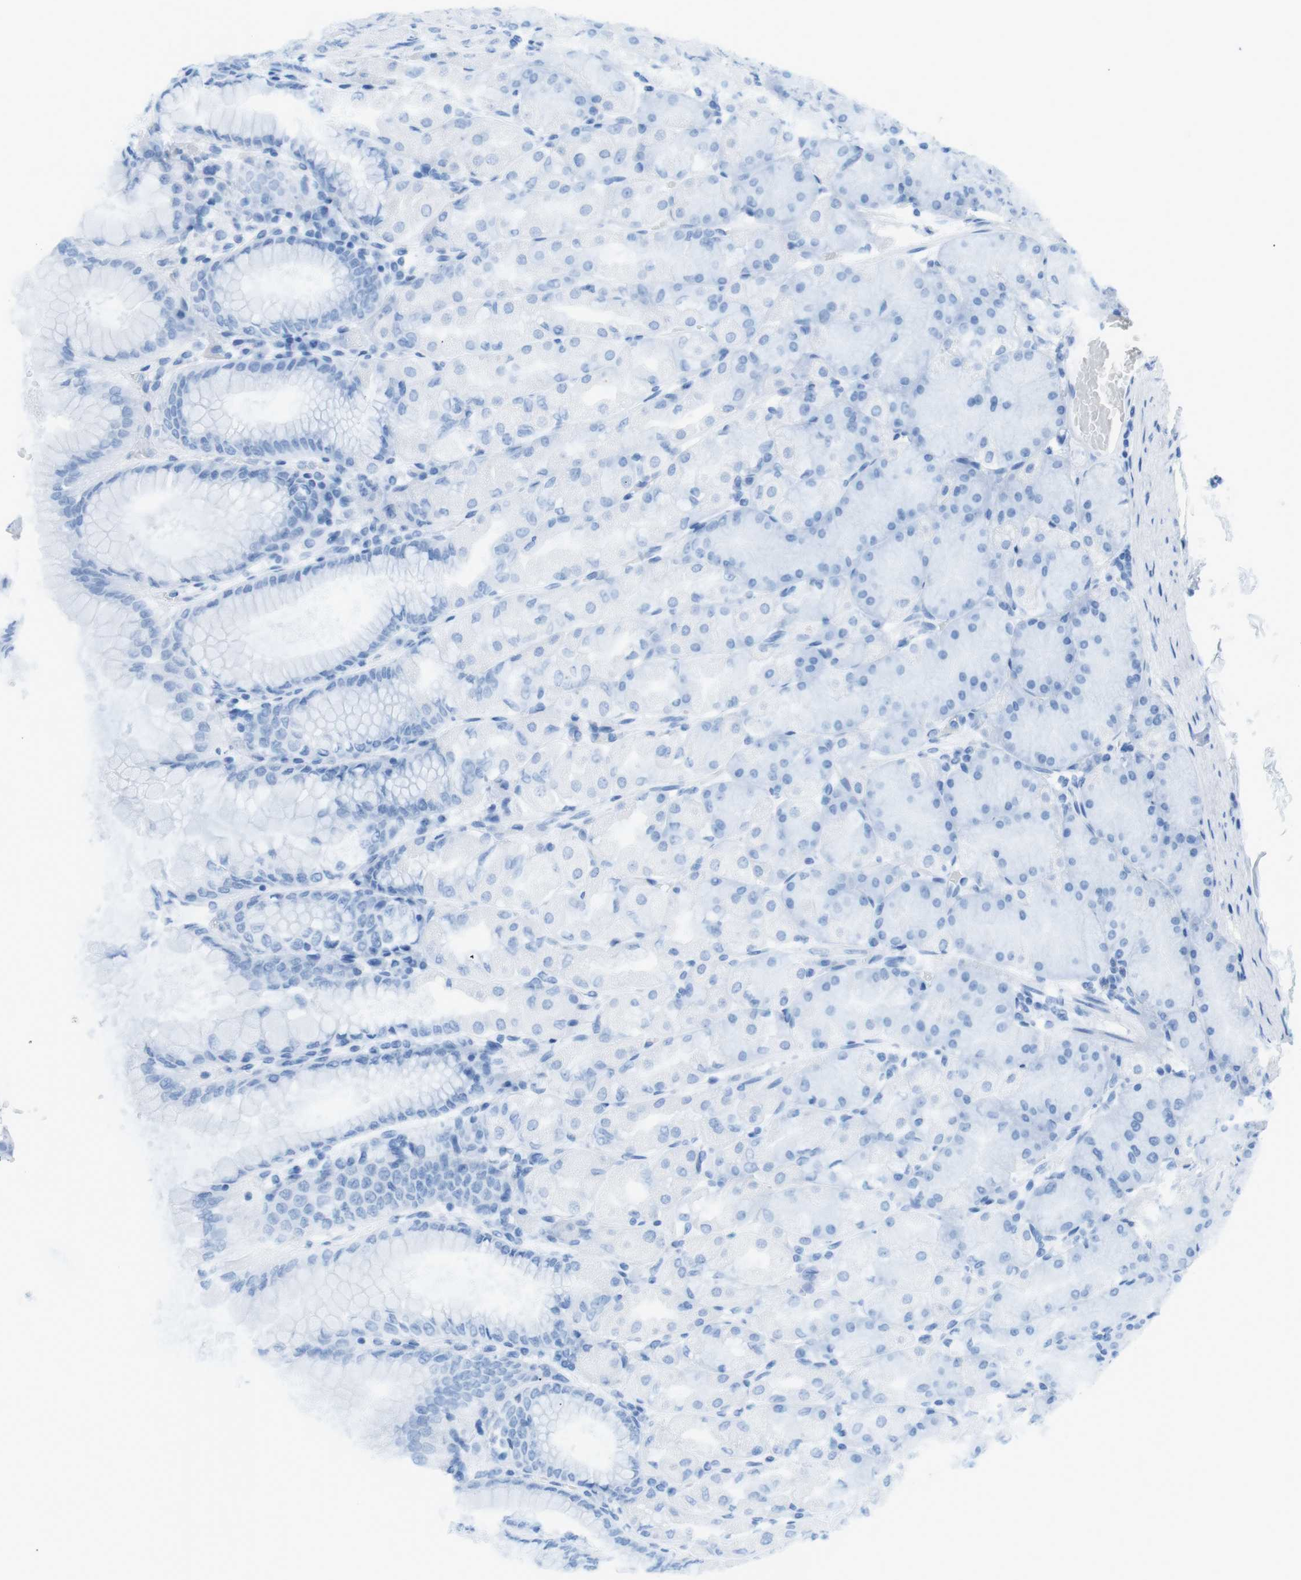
{"staining": {"intensity": "negative", "quantity": "none", "location": "none"}, "tissue": "stomach", "cell_type": "Glandular cells", "image_type": "normal", "snomed": [{"axis": "morphology", "description": "Normal tissue, NOS"}, {"axis": "topography", "description": "Stomach, upper"}], "caption": "High power microscopy histopathology image of an immunohistochemistry (IHC) image of unremarkable stomach, revealing no significant expression in glandular cells.", "gene": "SALL4", "patient": {"sex": "female", "age": 56}}